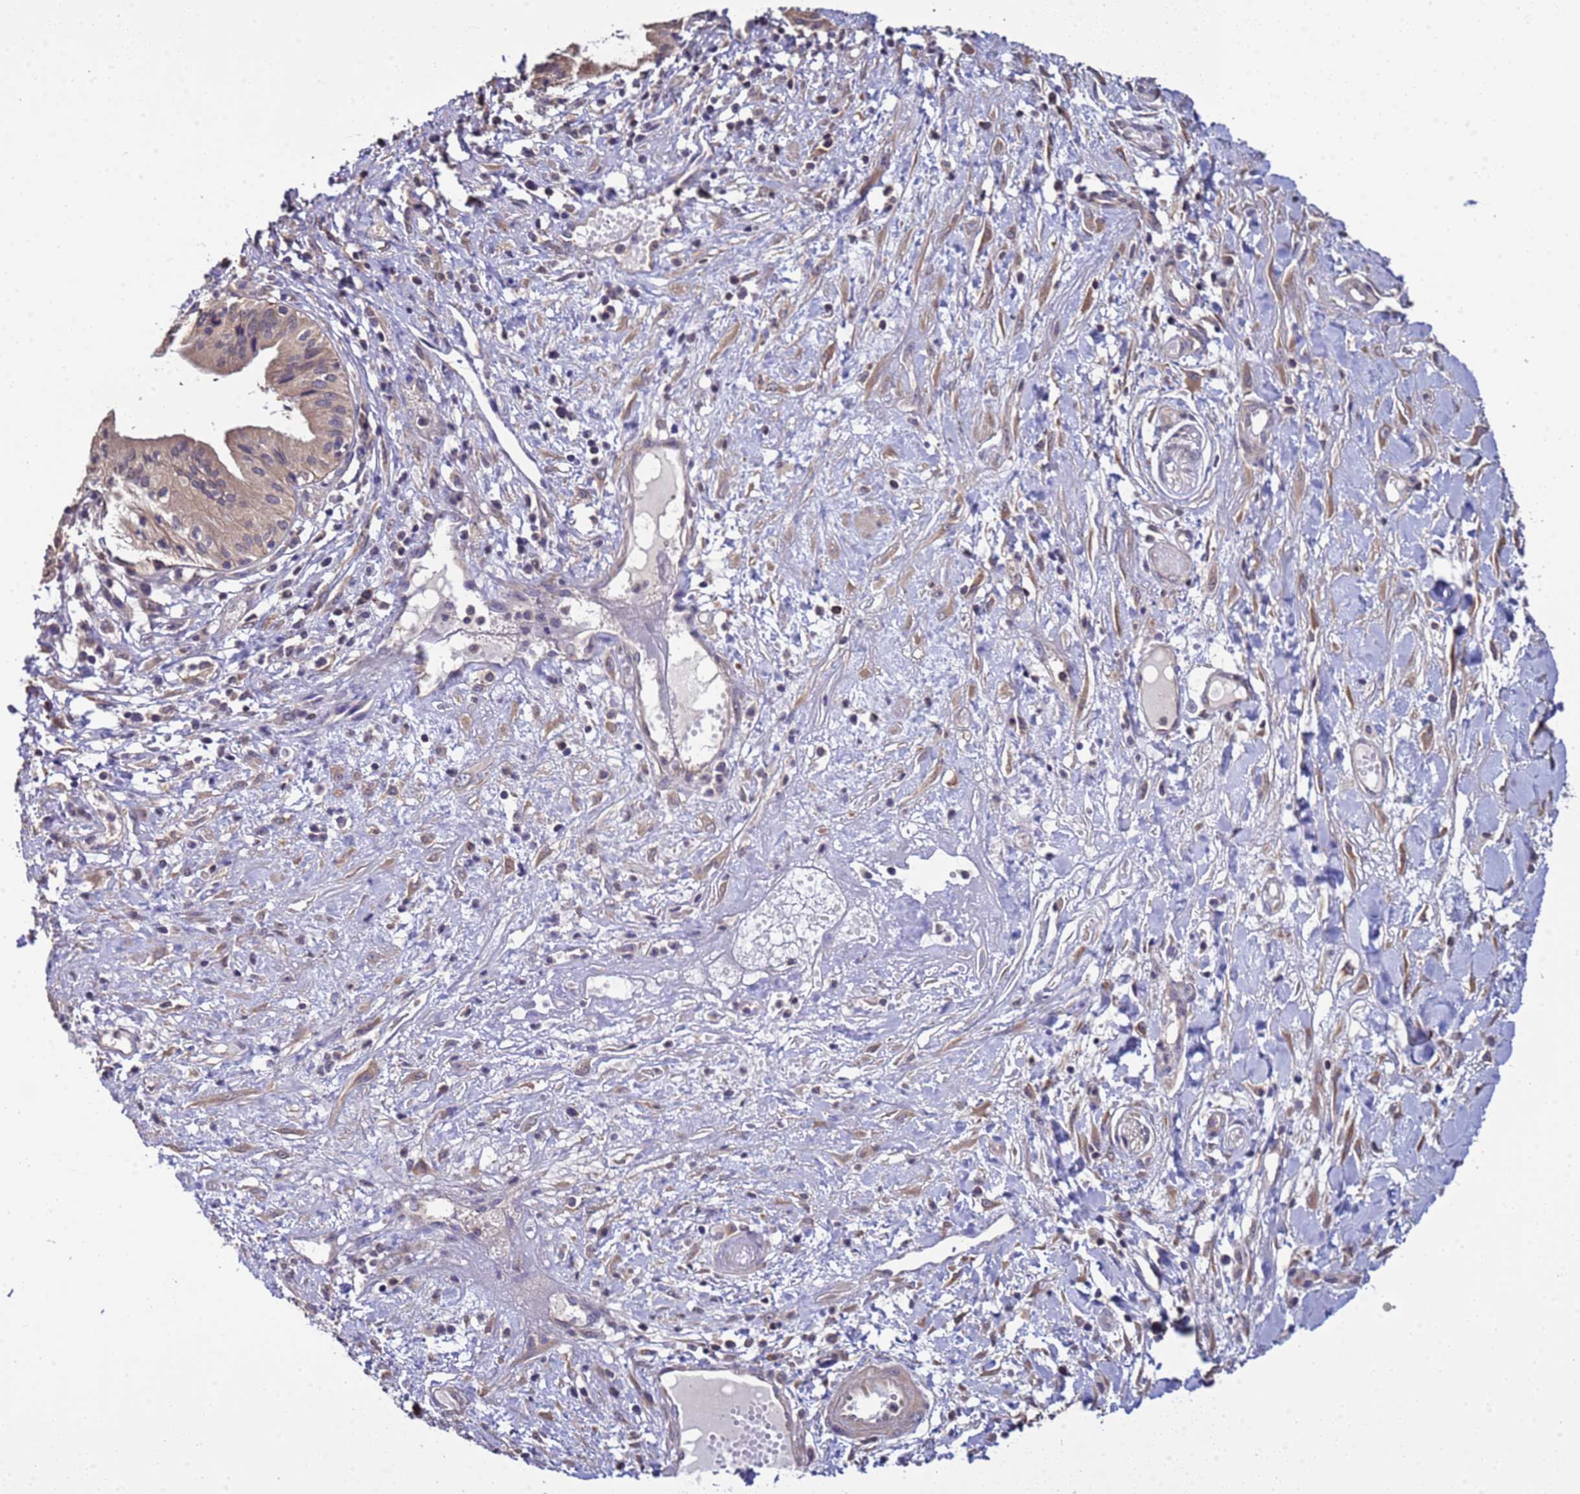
{"staining": {"intensity": "weak", "quantity": "25%-75%", "location": "cytoplasmic/membranous"}, "tissue": "pancreatic cancer", "cell_type": "Tumor cells", "image_type": "cancer", "snomed": [{"axis": "morphology", "description": "Adenocarcinoma, NOS"}, {"axis": "topography", "description": "Pancreas"}], "caption": "Protein analysis of adenocarcinoma (pancreatic) tissue demonstrates weak cytoplasmic/membranous positivity in about 25%-75% of tumor cells.", "gene": "ELMOD2", "patient": {"sex": "female", "age": 50}}